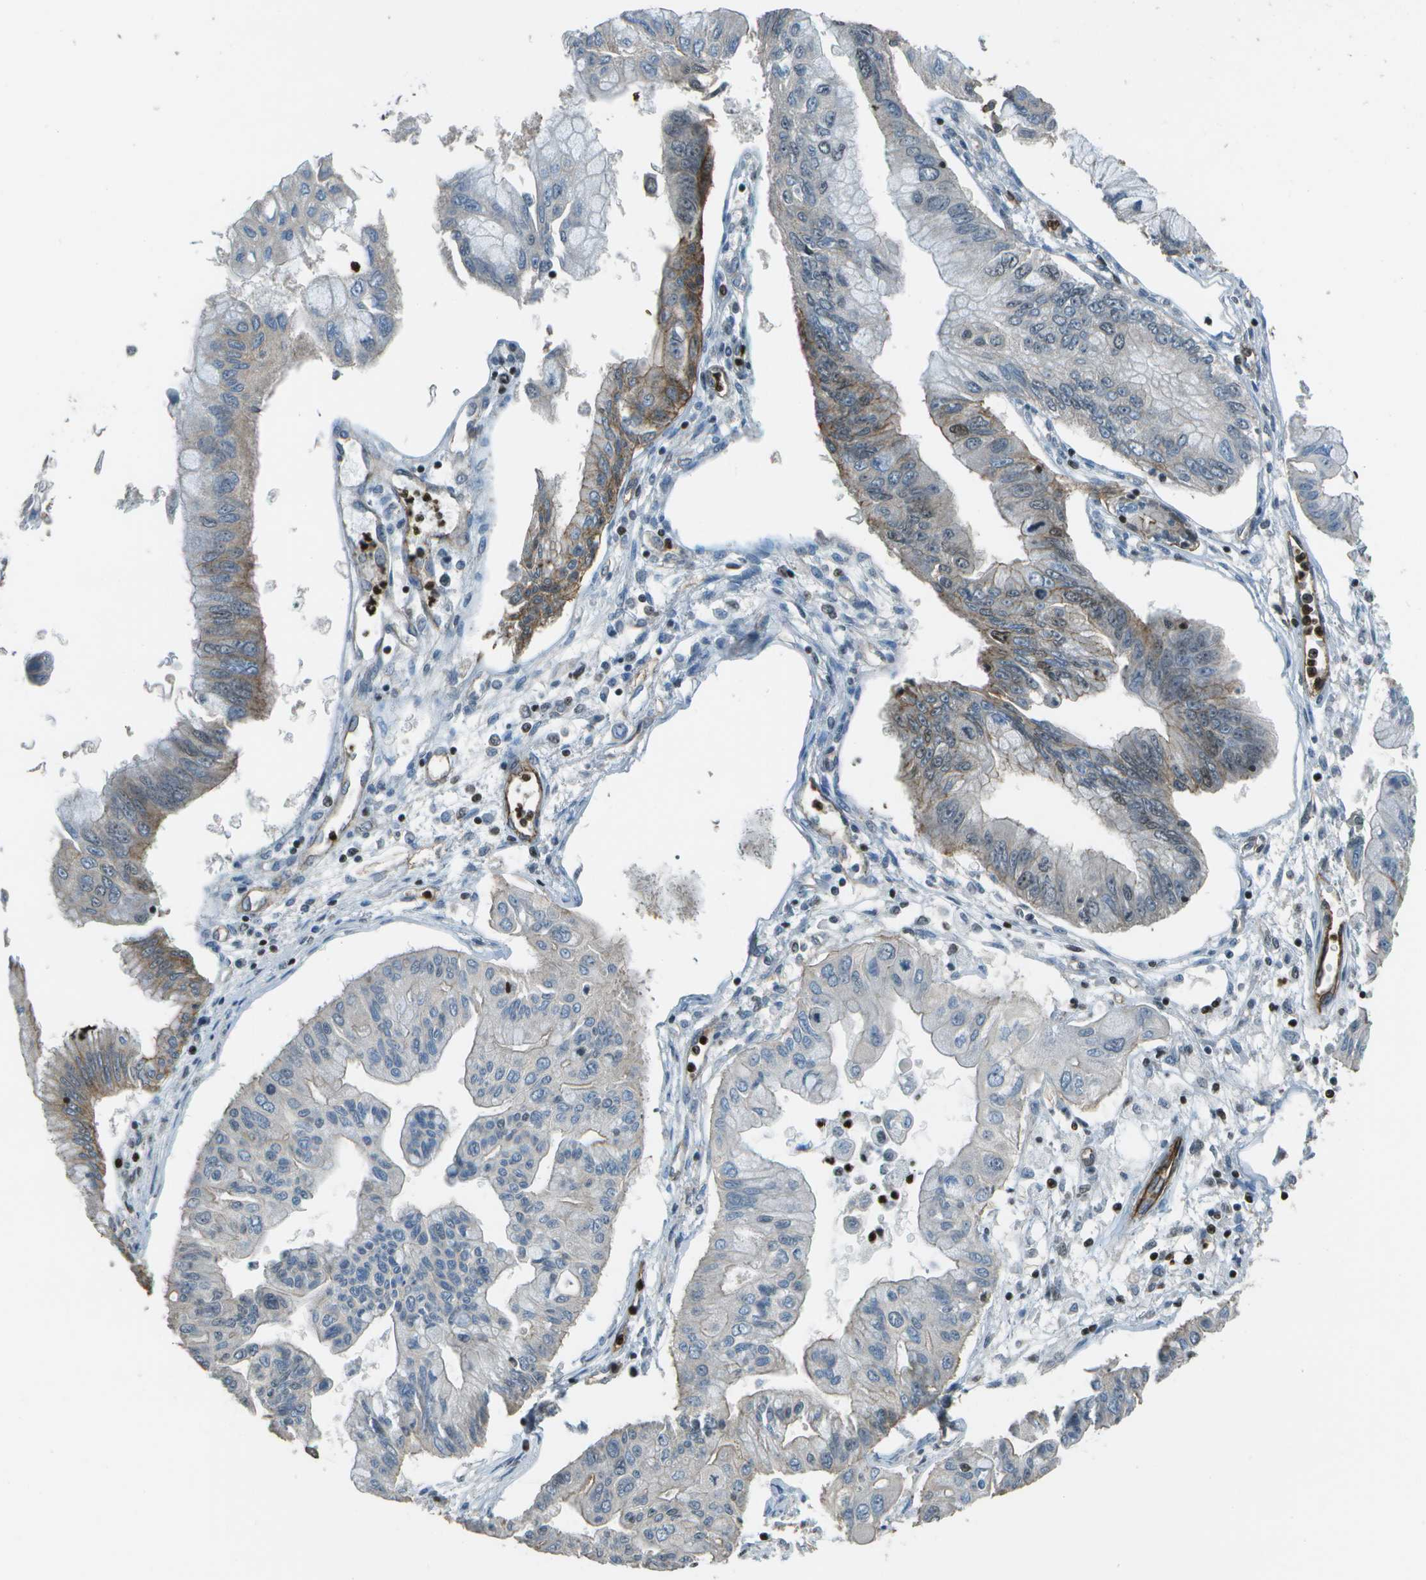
{"staining": {"intensity": "moderate", "quantity": "<25%", "location": "cytoplasmic/membranous,nuclear"}, "tissue": "pancreatic cancer", "cell_type": "Tumor cells", "image_type": "cancer", "snomed": [{"axis": "morphology", "description": "Adenocarcinoma, NOS"}, {"axis": "topography", "description": "Pancreas"}], "caption": "Tumor cells show low levels of moderate cytoplasmic/membranous and nuclear staining in about <25% of cells in adenocarcinoma (pancreatic). (DAB (3,3'-diaminobenzidine) IHC with brightfield microscopy, high magnification).", "gene": "PDLIM1", "patient": {"sex": "female", "age": 77}}